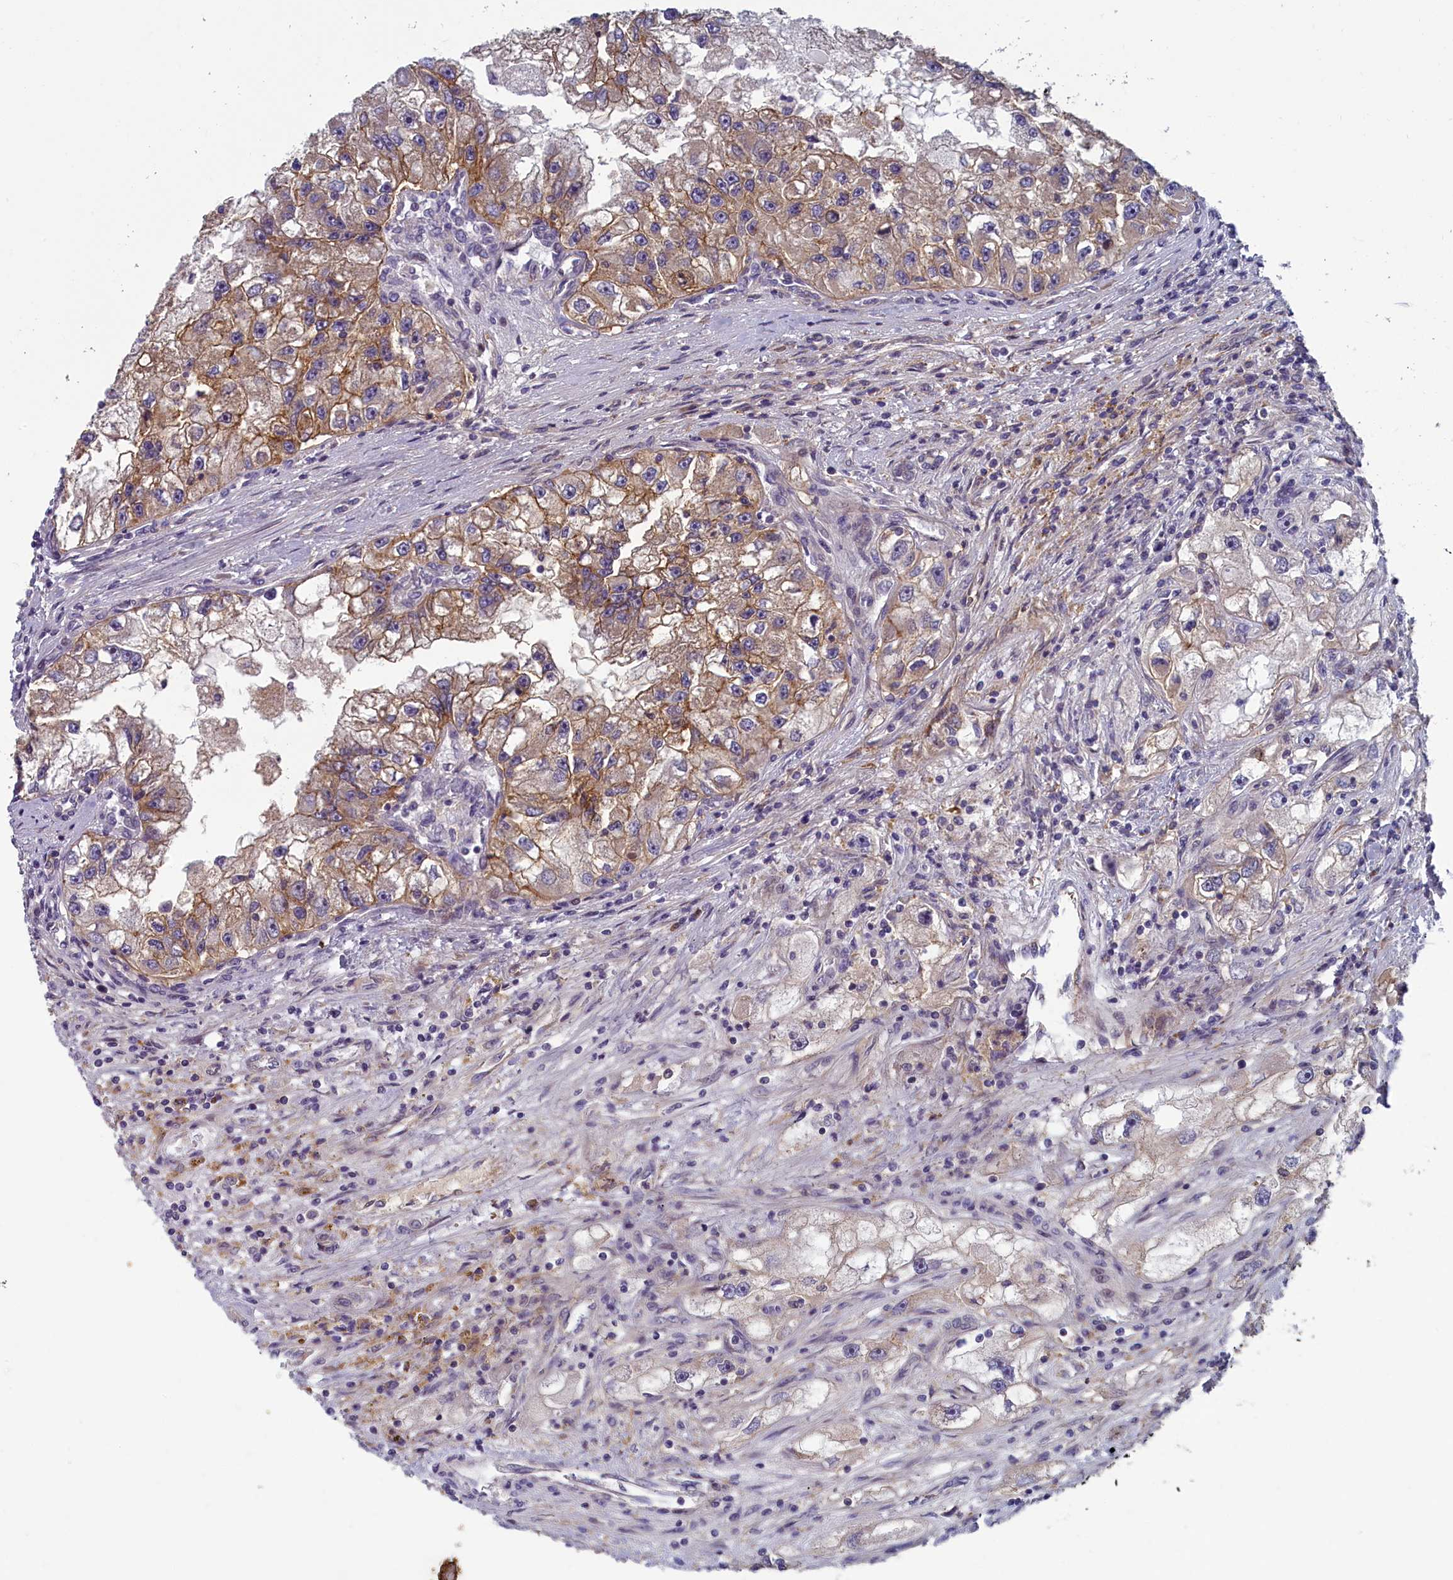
{"staining": {"intensity": "moderate", "quantity": ">75%", "location": "cytoplasmic/membranous"}, "tissue": "renal cancer", "cell_type": "Tumor cells", "image_type": "cancer", "snomed": [{"axis": "morphology", "description": "Adenocarcinoma, NOS"}, {"axis": "topography", "description": "Kidney"}], "caption": "Immunohistochemistry micrograph of neoplastic tissue: adenocarcinoma (renal) stained using immunohistochemistry reveals medium levels of moderate protein expression localized specifically in the cytoplasmic/membranous of tumor cells, appearing as a cytoplasmic/membranous brown color.", "gene": "ANKRD39", "patient": {"sex": "male", "age": 63}}